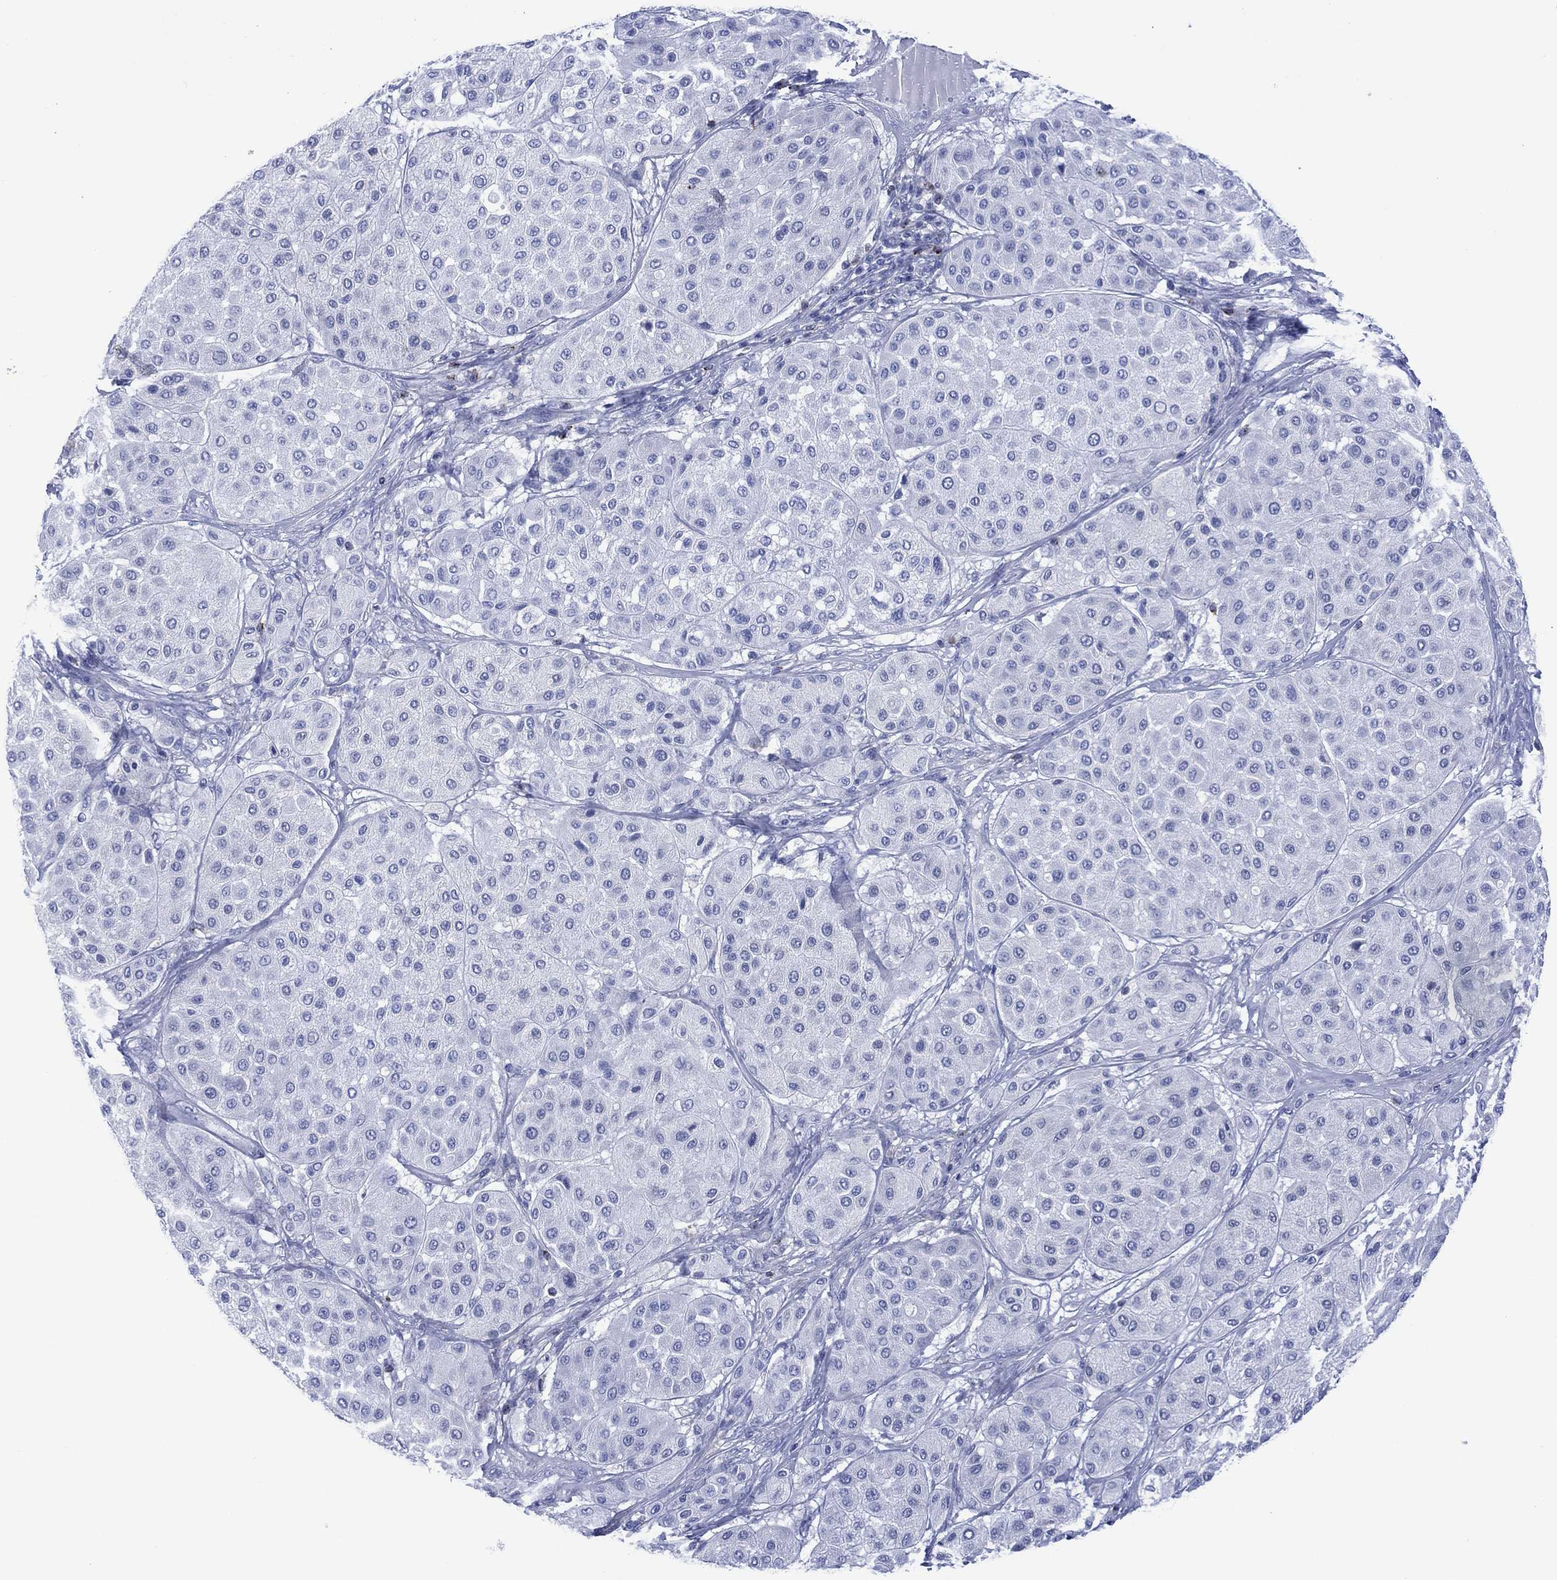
{"staining": {"intensity": "negative", "quantity": "none", "location": "none"}, "tissue": "melanoma", "cell_type": "Tumor cells", "image_type": "cancer", "snomed": [{"axis": "morphology", "description": "Malignant melanoma, Metastatic site"}, {"axis": "topography", "description": "Smooth muscle"}], "caption": "Tumor cells are negative for protein expression in human melanoma.", "gene": "DPP4", "patient": {"sex": "male", "age": 41}}